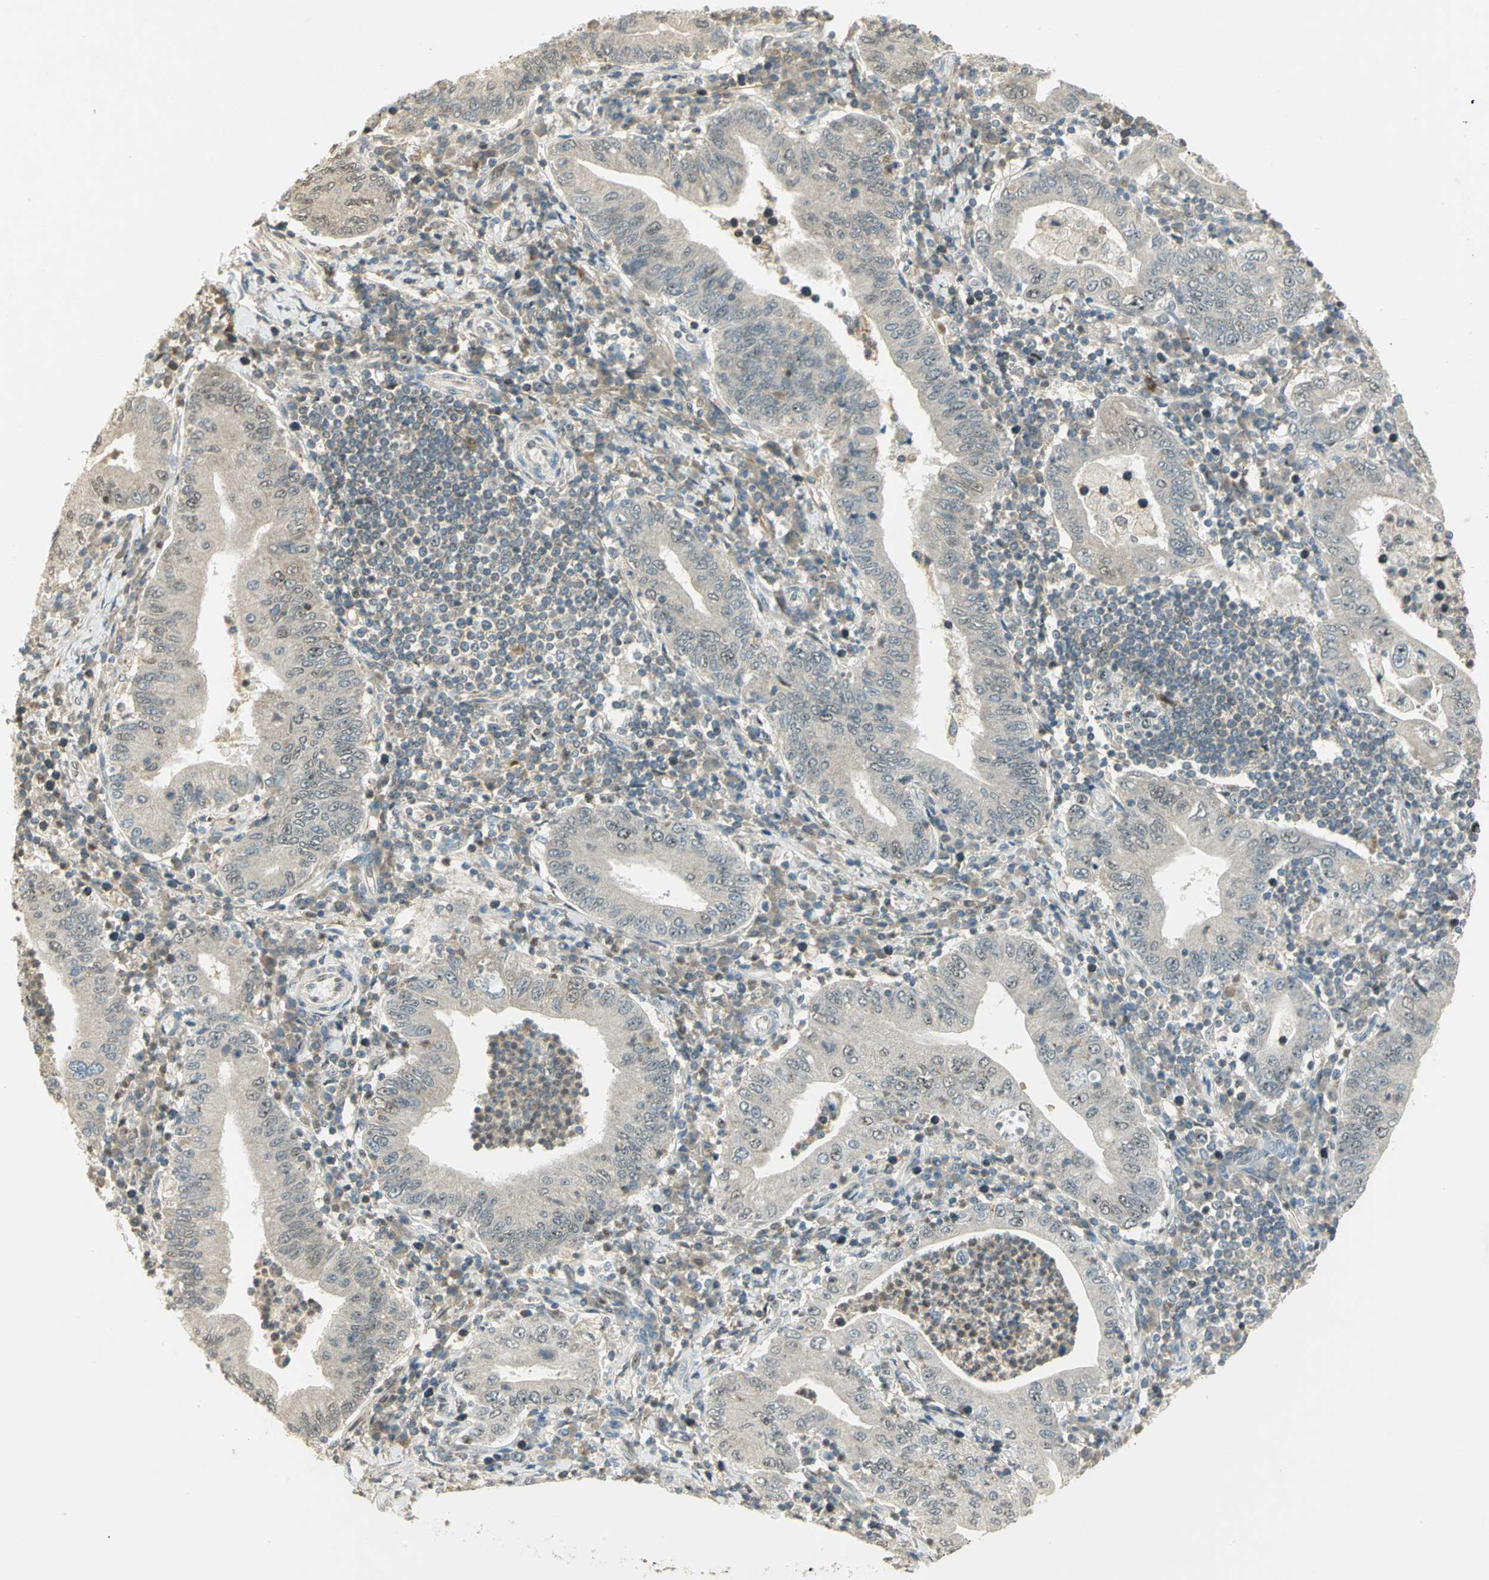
{"staining": {"intensity": "negative", "quantity": "none", "location": "none"}, "tissue": "stomach cancer", "cell_type": "Tumor cells", "image_type": "cancer", "snomed": [{"axis": "morphology", "description": "Normal tissue, NOS"}, {"axis": "morphology", "description": "Adenocarcinoma, NOS"}, {"axis": "topography", "description": "Esophagus"}, {"axis": "topography", "description": "Stomach, upper"}, {"axis": "topography", "description": "Peripheral nerve tissue"}], "caption": "The immunohistochemistry image has no significant expression in tumor cells of stomach adenocarcinoma tissue.", "gene": "BIRC2", "patient": {"sex": "male", "age": 62}}